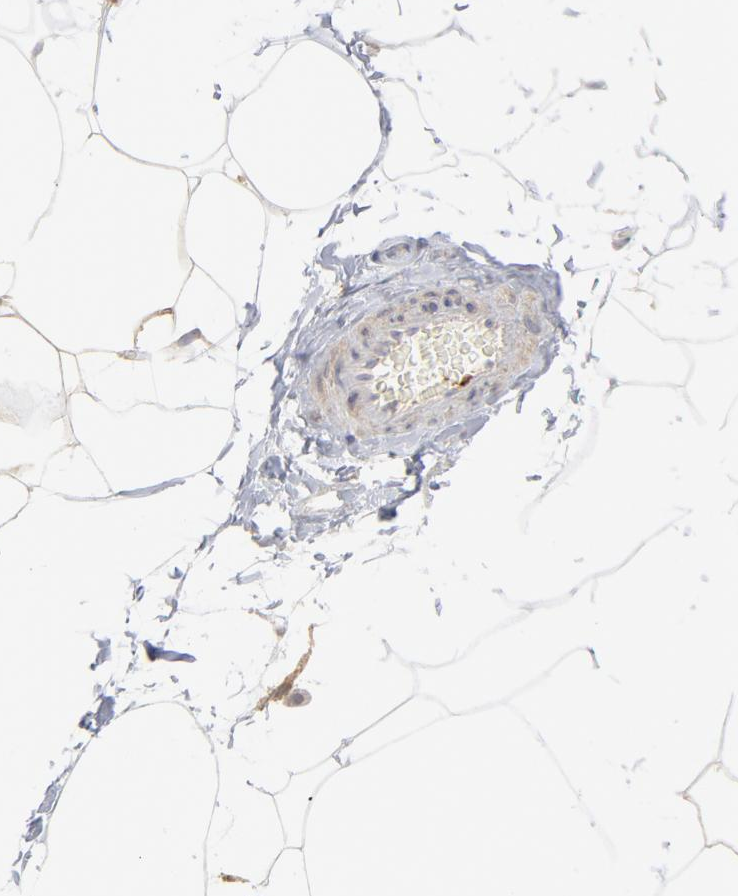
{"staining": {"intensity": "negative", "quantity": "none", "location": "none"}, "tissue": "adipose tissue", "cell_type": "Adipocytes", "image_type": "normal", "snomed": [{"axis": "morphology", "description": "Normal tissue, NOS"}, {"axis": "morphology", "description": "Duct carcinoma"}, {"axis": "topography", "description": "Breast"}, {"axis": "topography", "description": "Adipose tissue"}], "caption": "High power microscopy image of an IHC photomicrograph of unremarkable adipose tissue, revealing no significant expression in adipocytes. Brightfield microscopy of immunohistochemistry stained with DAB (brown) and hematoxylin (blue), captured at high magnification.", "gene": "PPFIBP2", "patient": {"sex": "female", "age": 37}}